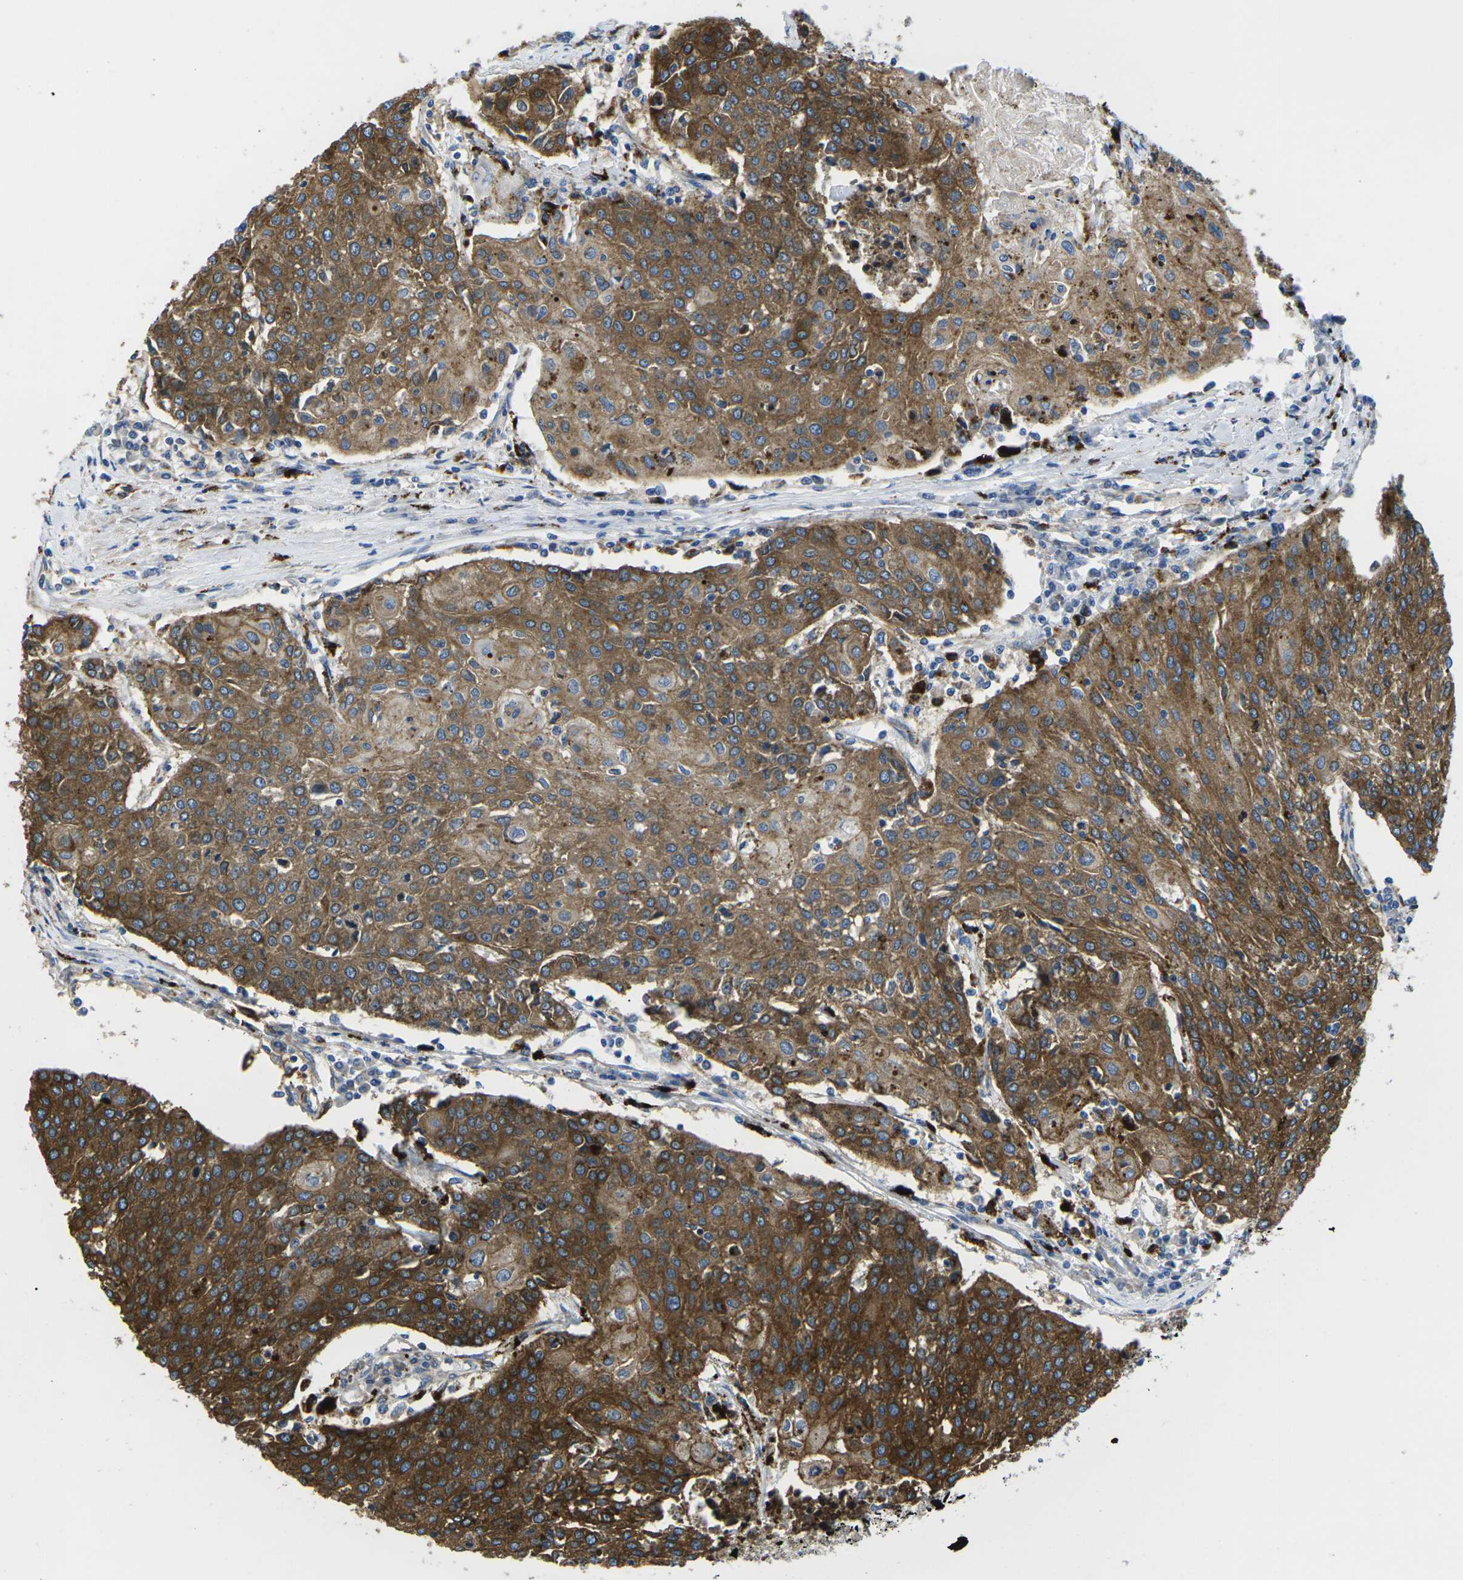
{"staining": {"intensity": "strong", "quantity": ">75%", "location": "cytoplasmic/membranous"}, "tissue": "urothelial cancer", "cell_type": "Tumor cells", "image_type": "cancer", "snomed": [{"axis": "morphology", "description": "Urothelial carcinoma, High grade"}, {"axis": "topography", "description": "Urinary bladder"}], "caption": "Approximately >75% of tumor cells in human urothelial cancer demonstrate strong cytoplasmic/membranous protein positivity as visualized by brown immunohistochemical staining.", "gene": "DLG1", "patient": {"sex": "female", "age": 85}}